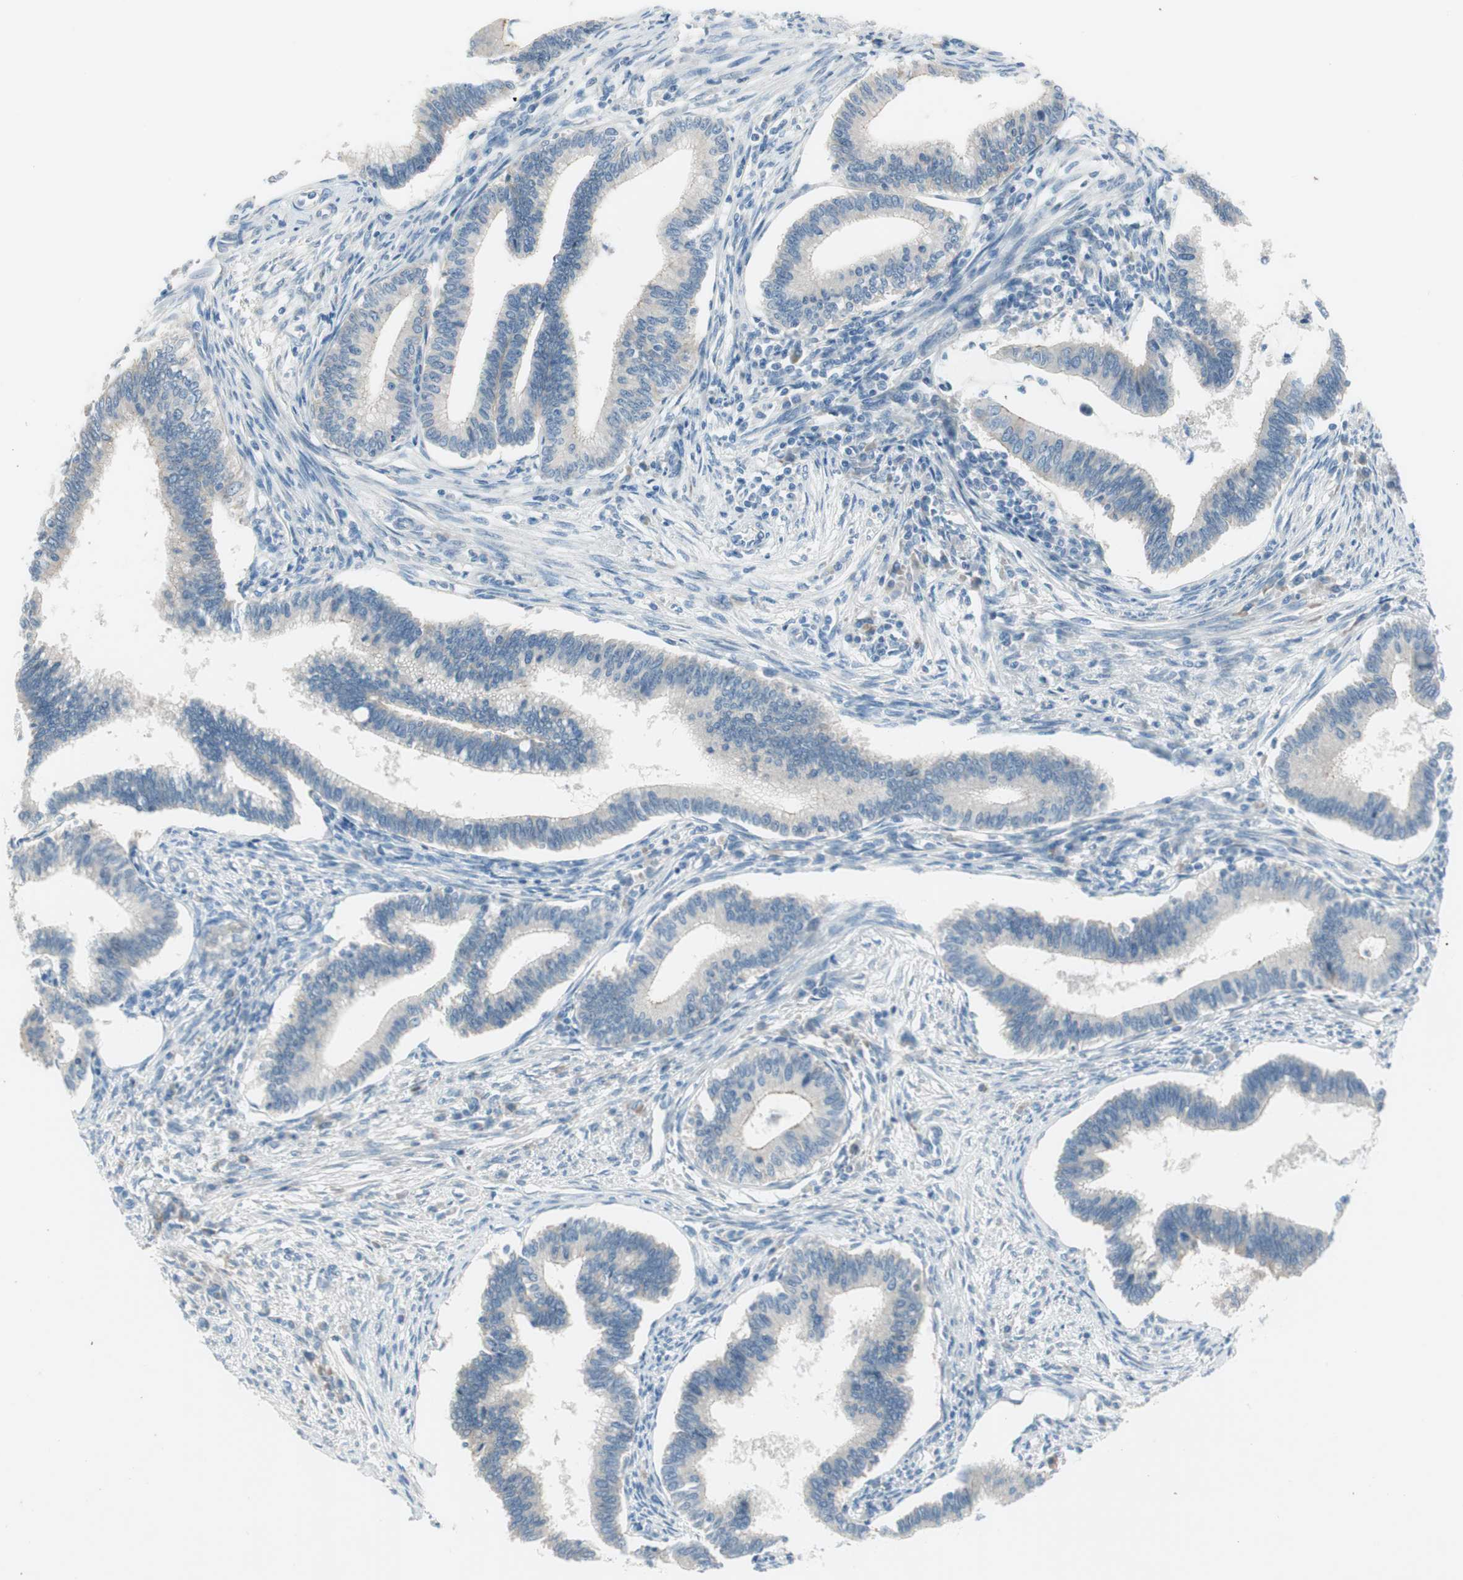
{"staining": {"intensity": "negative", "quantity": "none", "location": "none"}, "tissue": "cervical cancer", "cell_type": "Tumor cells", "image_type": "cancer", "snomed": [{"axis": "morphology", "description": "Adenocarcinoma, NOS"}, {"axis": "topography", "description": "Cervix"}], "caption": "Immunohistochemical staining of human adenocarcinoma (cervical) exhibits no significant staining in tumor cells.", "gene": "PRRG4", "patient": {"sex": "female", "age": 36}}